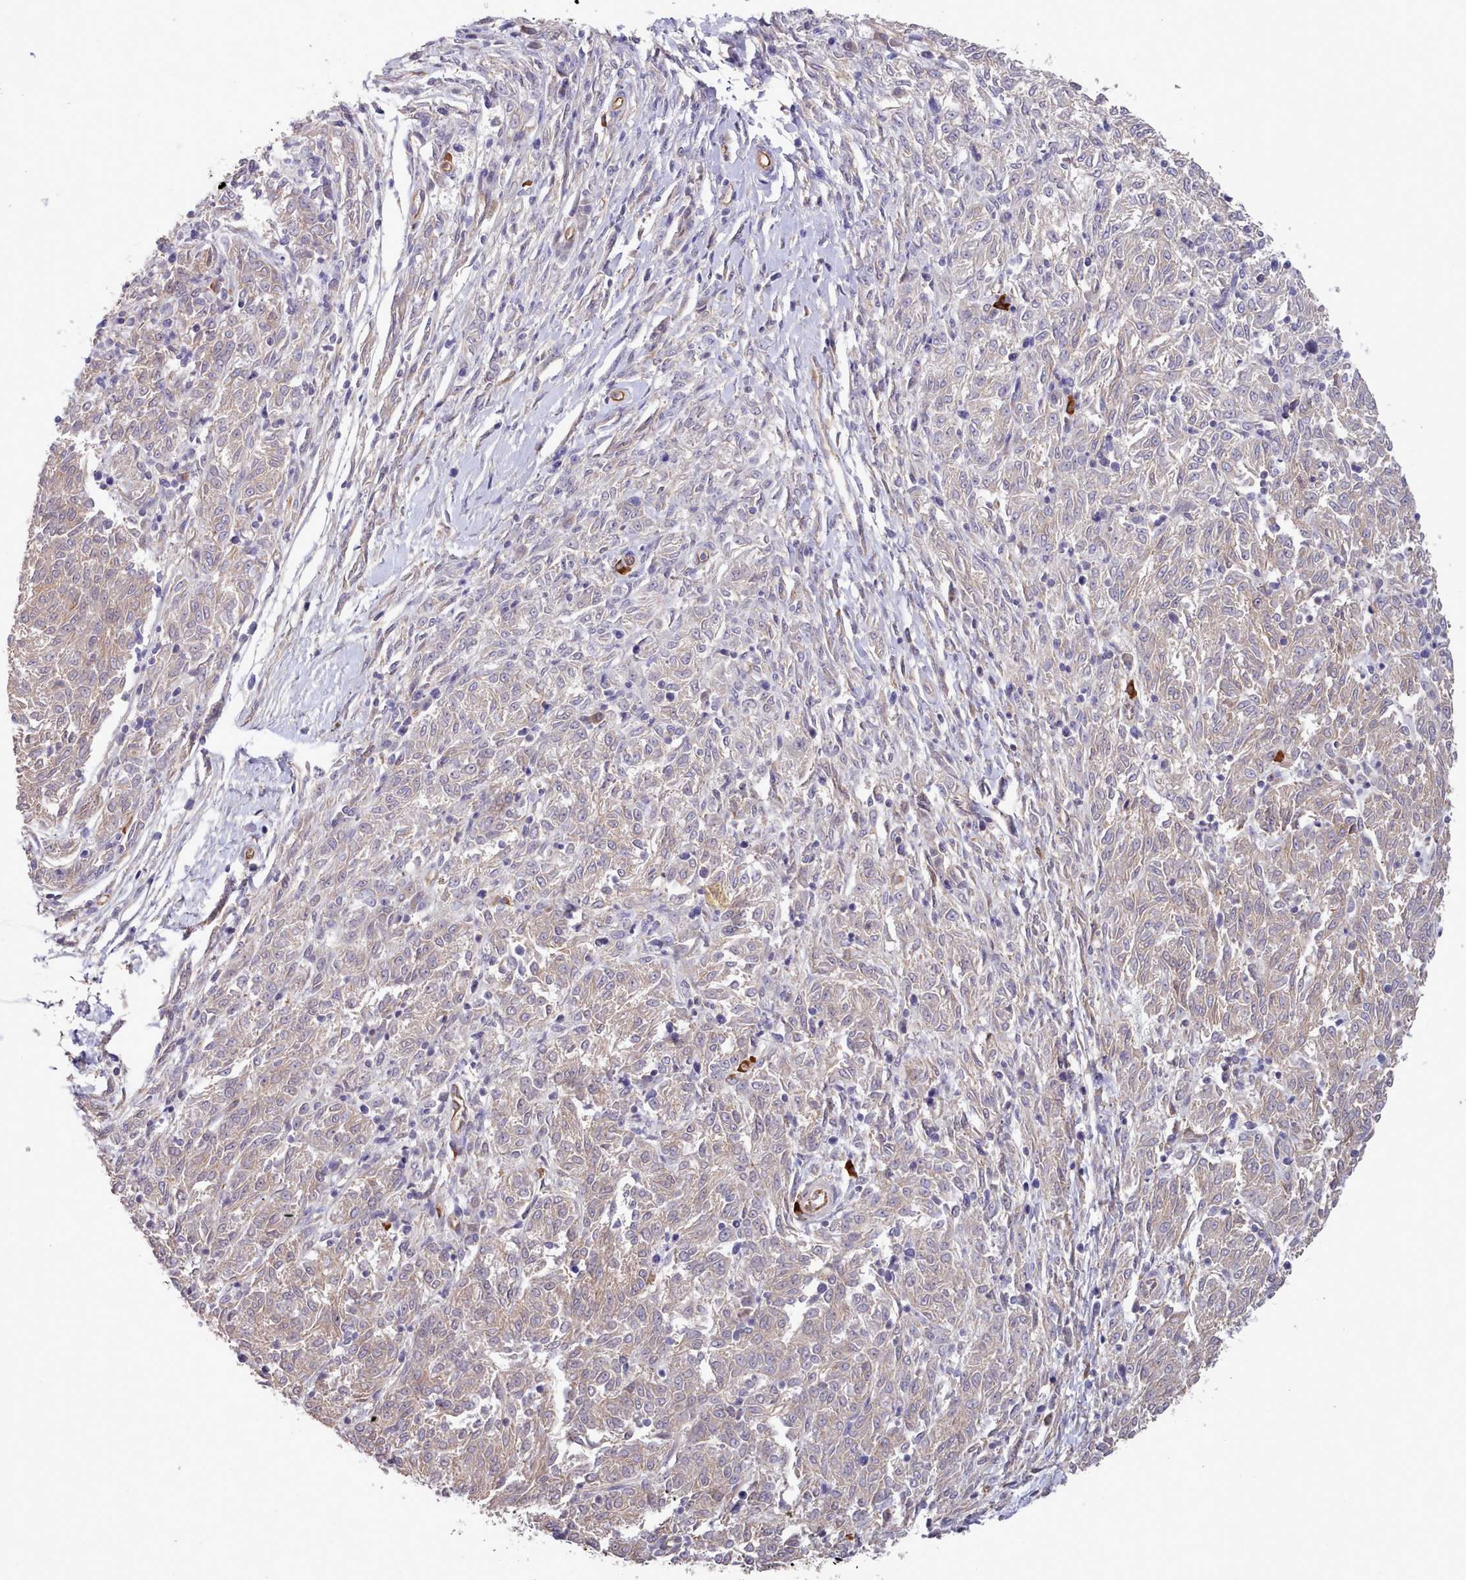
{"staining": {"intensity": "weak", "quantity": "25%-75%", "location": "cytoplasmic/membranous"}, "tissue": "melanoma", "cell_type": "Tumor cells", "image_type": "cancer", "snomed": [{"axis": "morphology", "description": "Malignant melanoma, NOS"}, {"axis": "topography", "description": "Skin"}], "caption": "DAB immunohistochemical staining of human melanoma demonstrates weak cytoplasmic/membranous protein positivity in about 25%-75% of tumor cells. Nuclei are stained in blue.", "gene": "ZC3H13", "patient": {"sex": "female", "age": 72}}